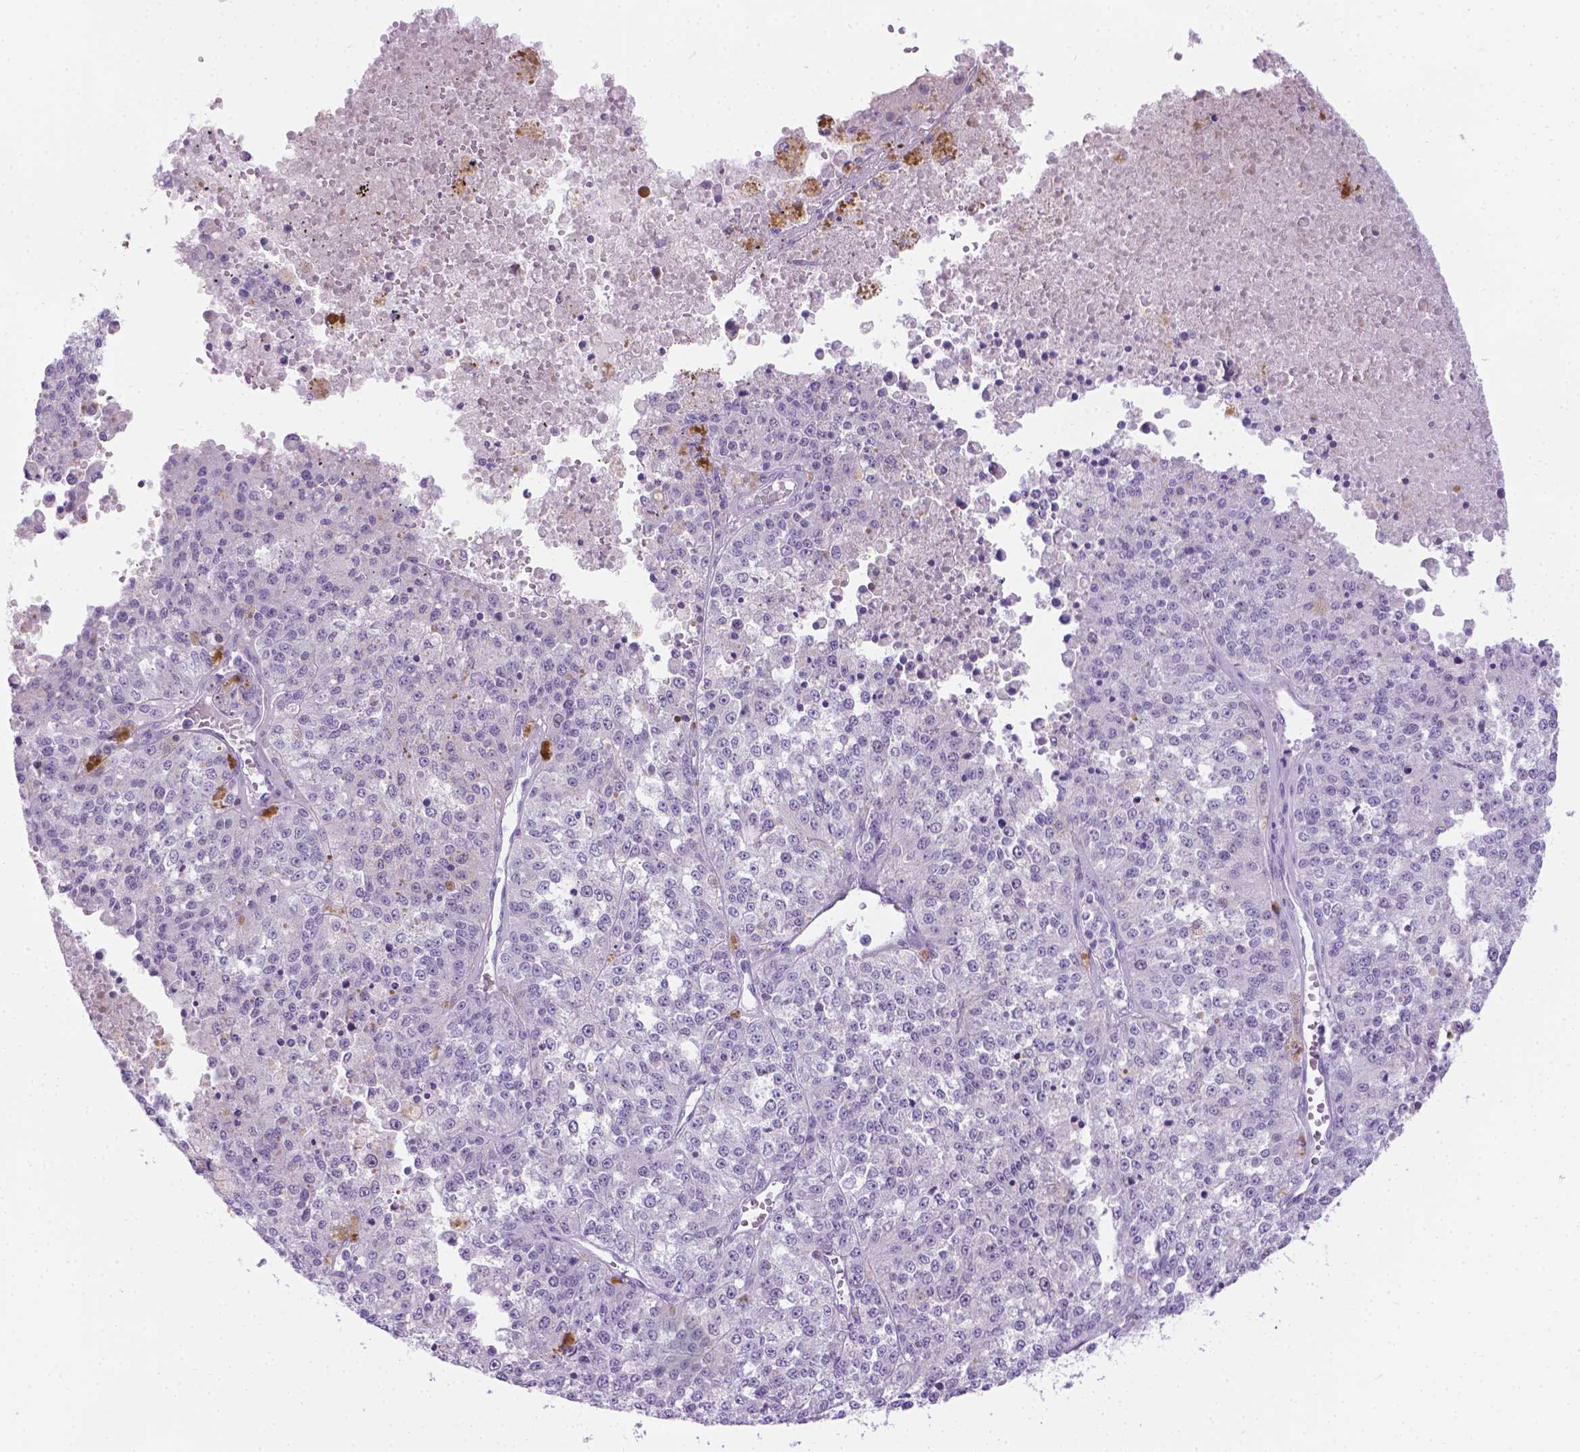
{"staining": {"intensity": "negative", "quantity": "none", "location": "none"}, "tissue": "melanoma", "cell_type": "Tumor cells", "image_type": "cancer", "snomed": [{"axis": "morphology", "description": "Malignant melanoma, Metastatic site"}, {"axis": "topography", "description": "Lymph node"}], "caption": "DAB immunohistochemical staining of human melanoma demonstrates no significant positivity in tumor cells.", "gene": "SPAG6", "patient": {"sex": "female", "age": 64}}